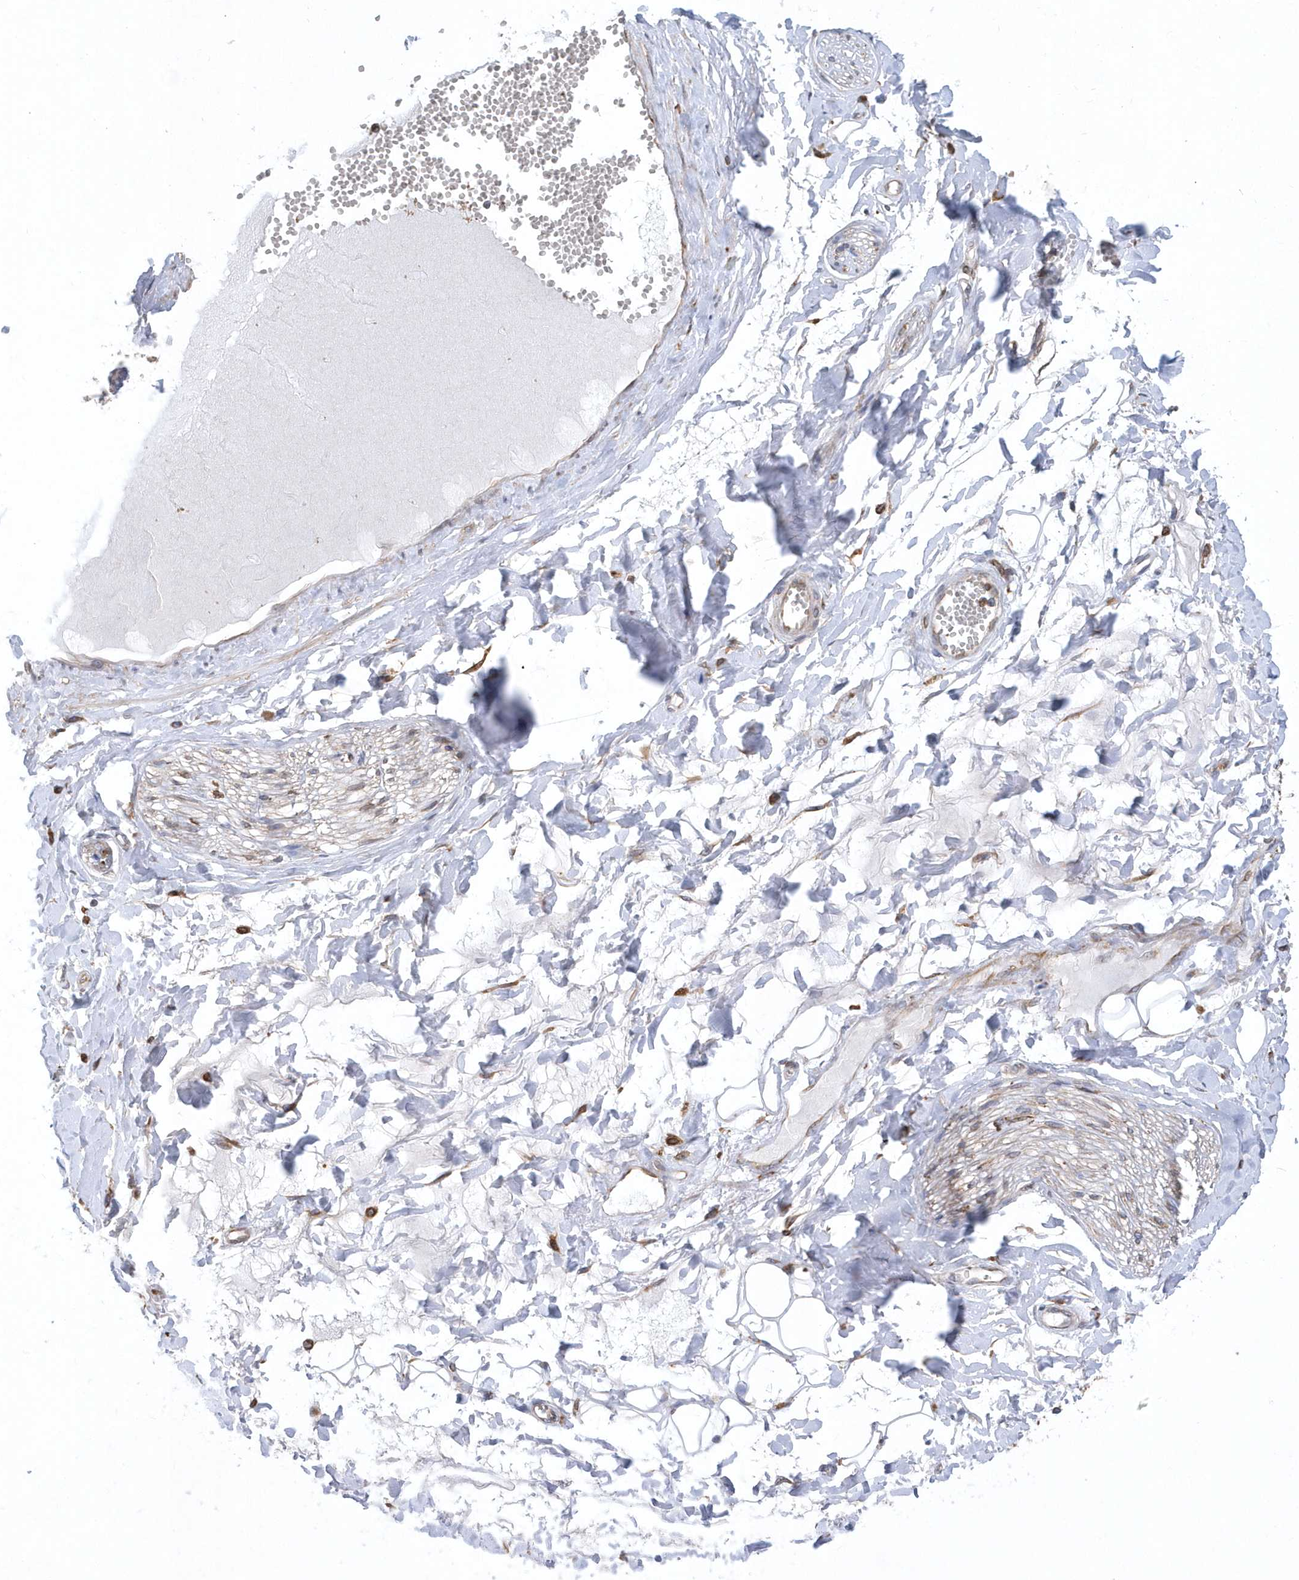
{"staining": {"intensity": "negative", "quantity": "none", "location": "none"}, "tissue": "adipose tissue", "cell_type": "Adipocytes", "image_type": "normal", "snomed": [{"axis": "morphology", "description": "Normal tissue, NOS"}, {"axis": "morphology", "description": "Inflammation, NOS"}, {"axis": "topography", "description": "Salivary gland"}, {"axis": "topography", "description": "Peripheral nerve tissue"}], "caption": "A photomicrograph of human adipose tissue is negative for staining in adipocytes. Brightfield microscopy of immunohistochemistry stained with DAB (brown) and hematoxylin (blue), captured at high magnification.", "gene": "VAMP7", "patient": {"sex": "female", "age": 75}}